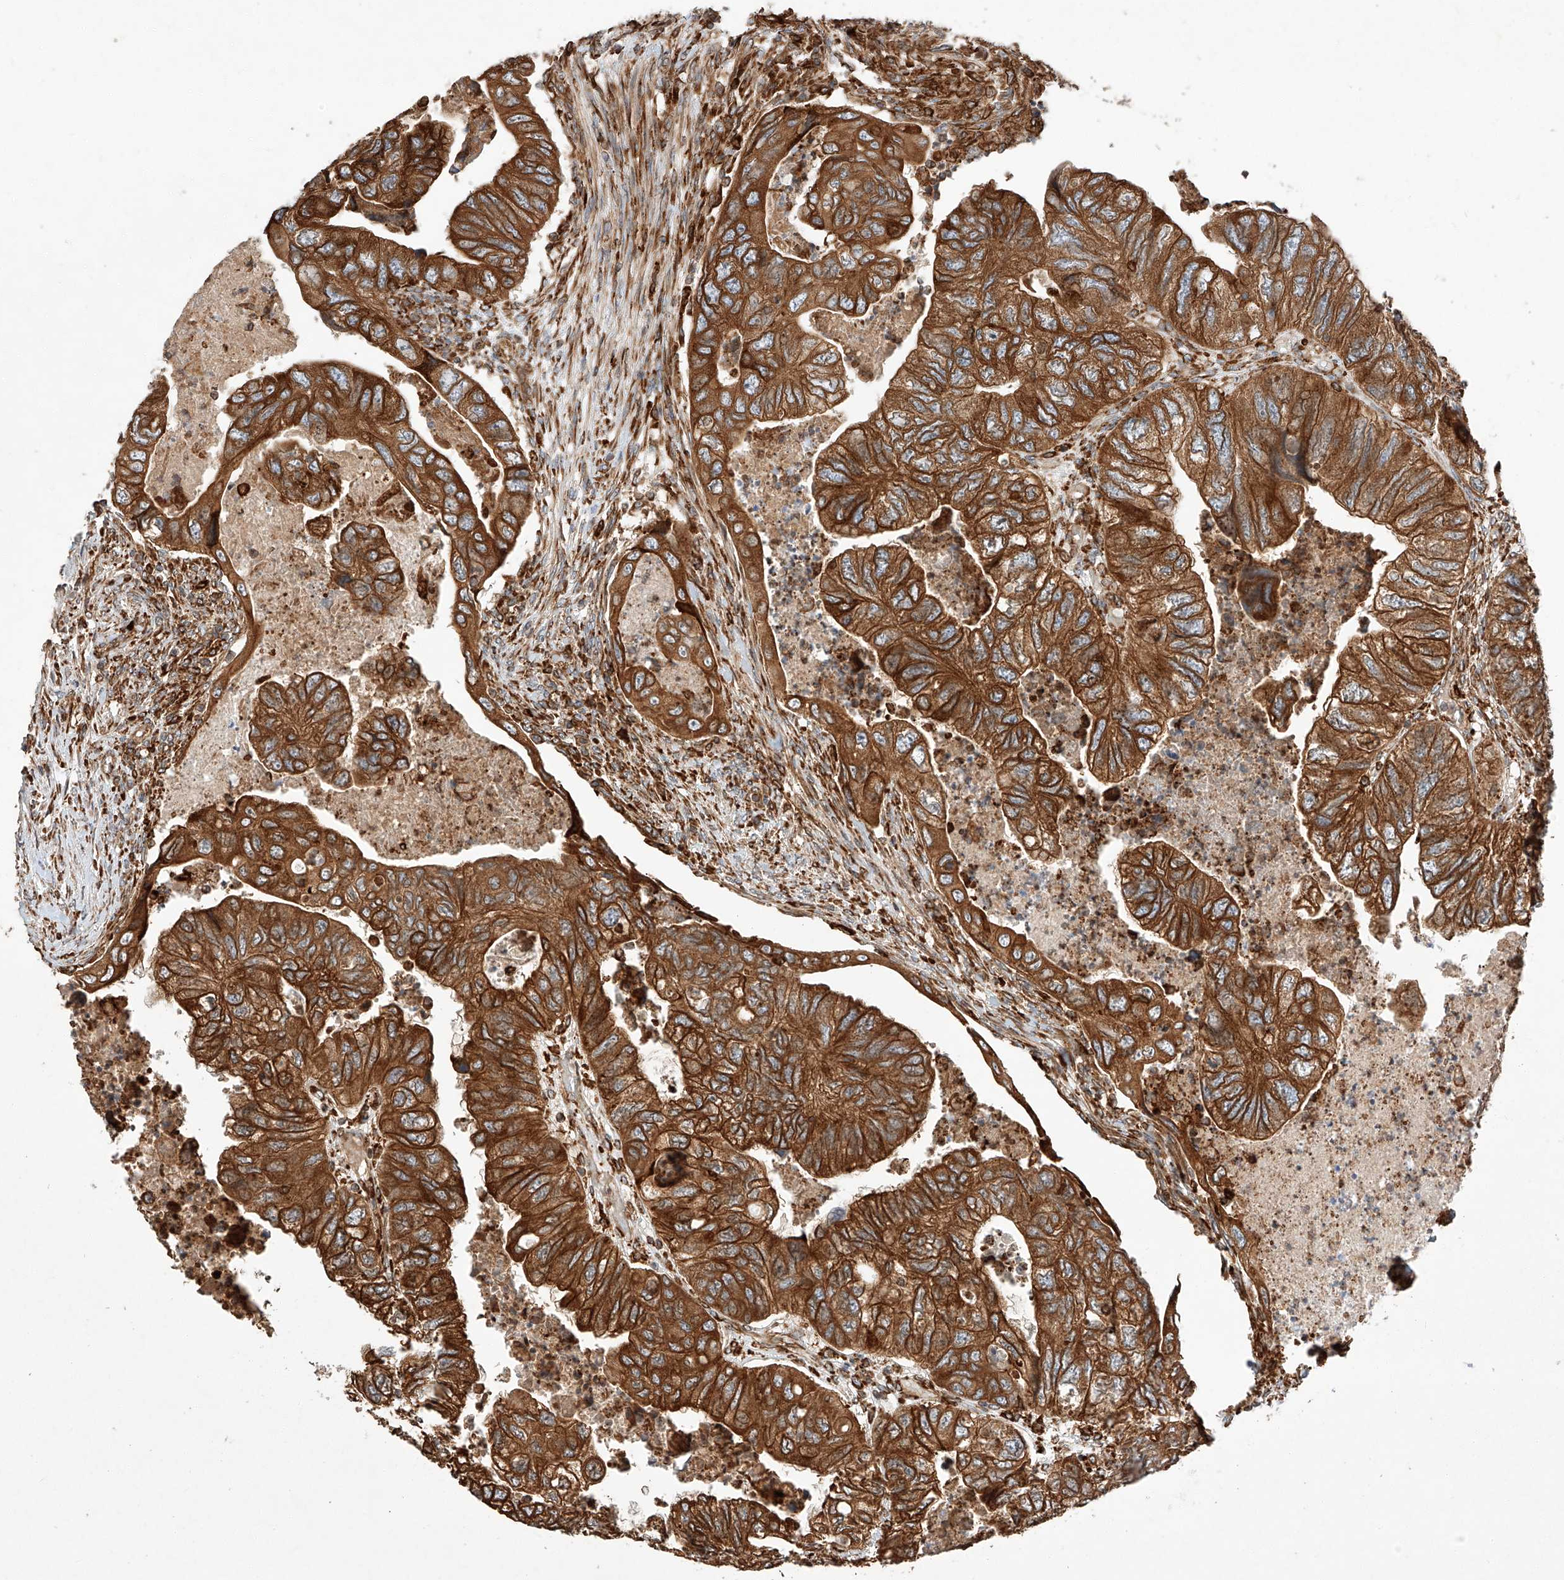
{"staining": {"intensity": "strong", "quantity": ">75%", "location": "cytoplasmic/membranous"}, "tissue": "colorectal cancer", "cell_type": "Tumor cells", "image_type": "cancer", "snomed": [{"axis": "morphology", "description": "Adenocarcinoma, NOS"}, {"axis": "topography", "description": "Rectum"}], "caption": "Protein expression analysis of human colorectal cancer (adenocarcinoma) reveals strong cytoplasmic/membranous expression in about >75% of tumor cells. Immunohistochemistry (ihc) stains the protein in brown and the nuclei are stained blue.", "gene": "ZNF84", "patient": {"sex": "male", "age": 63}}